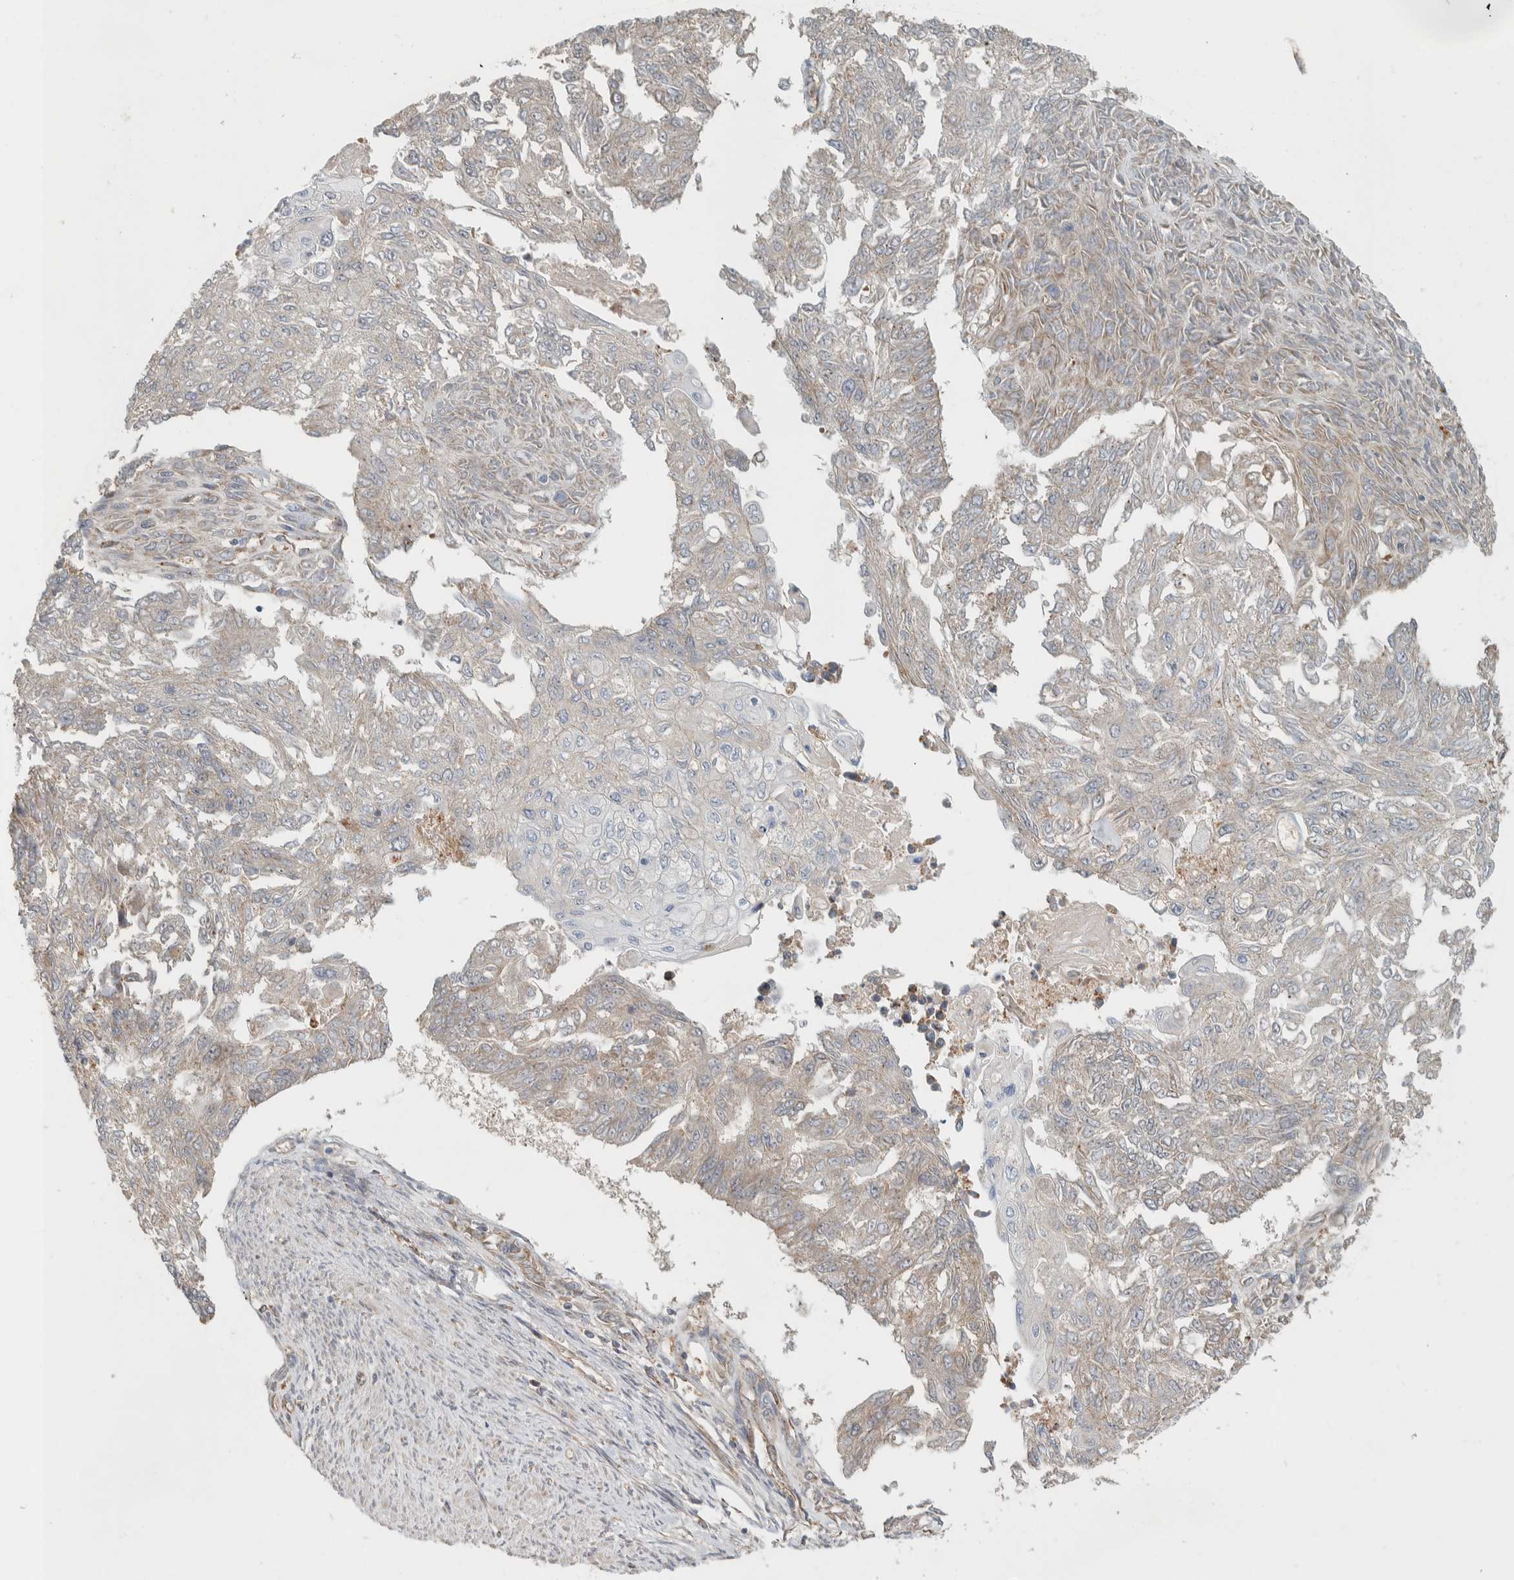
{"staining": {"intensity": "weak", "quantity": "<25%", "location": "cytoplasmic/membranous"}, "tissue": "endometrial cancer", "cell_type": "Tumor cells", "image_type": "cancer", "snomed": [{"axis": "morphology", "description": "Adenocarcinoma, NOS"}, {"axis": "topography", "description": "Endometrium"}], "caption": "Immunohistochemistry (IHC) histopathology image of endometrial cancer stained for a protein (brown), which shows no positivity in tumor cells. (Brightfield microscopy of DAB immunohistochemistry (IHC) at high magnification).", "gene": "DEPTOR", "patient": {"sex": "female", "age": 32}}